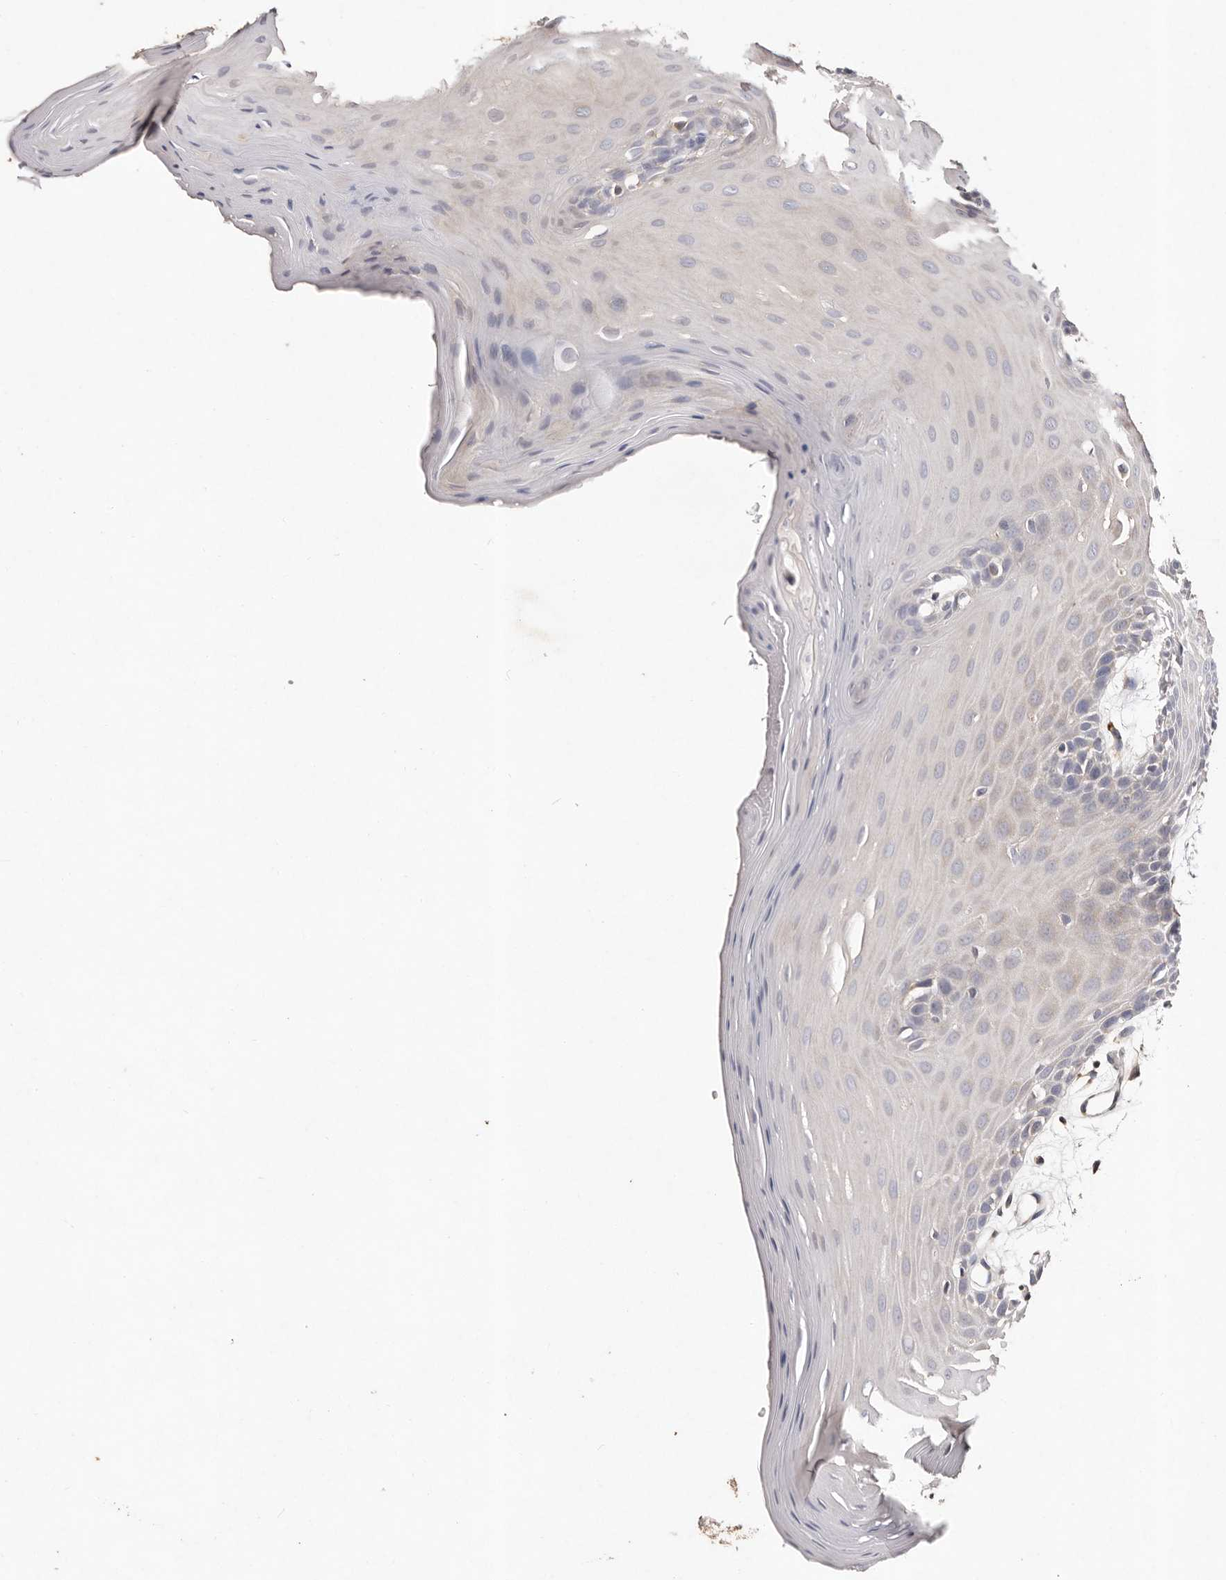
{"staining": {"intensity": "negative", "quantity": "none", "location": "none"}, "tissue": "oral mucosa", "cell_type": "Squamous epithelial cells", "image_type": "normal", "snomed": [{"axis": "morphology", "description": "Normal tissue, NOS"}, {"axis": "morphology", "description": "Squamous cell carcinoma, NOS"}, {"axis": "topography", "description": "Skeletal muscle"}, {"axis": "topography", "description": "Oral tissue"}, {"axis": "topography", "description": "Salivary gland"}, {"axis": "topography", "description": "Head-Neck"}], "caption": "DAB (3,3'-diaminobenzidine) immunohistochemical staining of unremarkable human oral mucosa displays no significant expression in squamous epithelial cells.", "gene": "THBS3", "patient": {"sex": "male", "age": 54}}